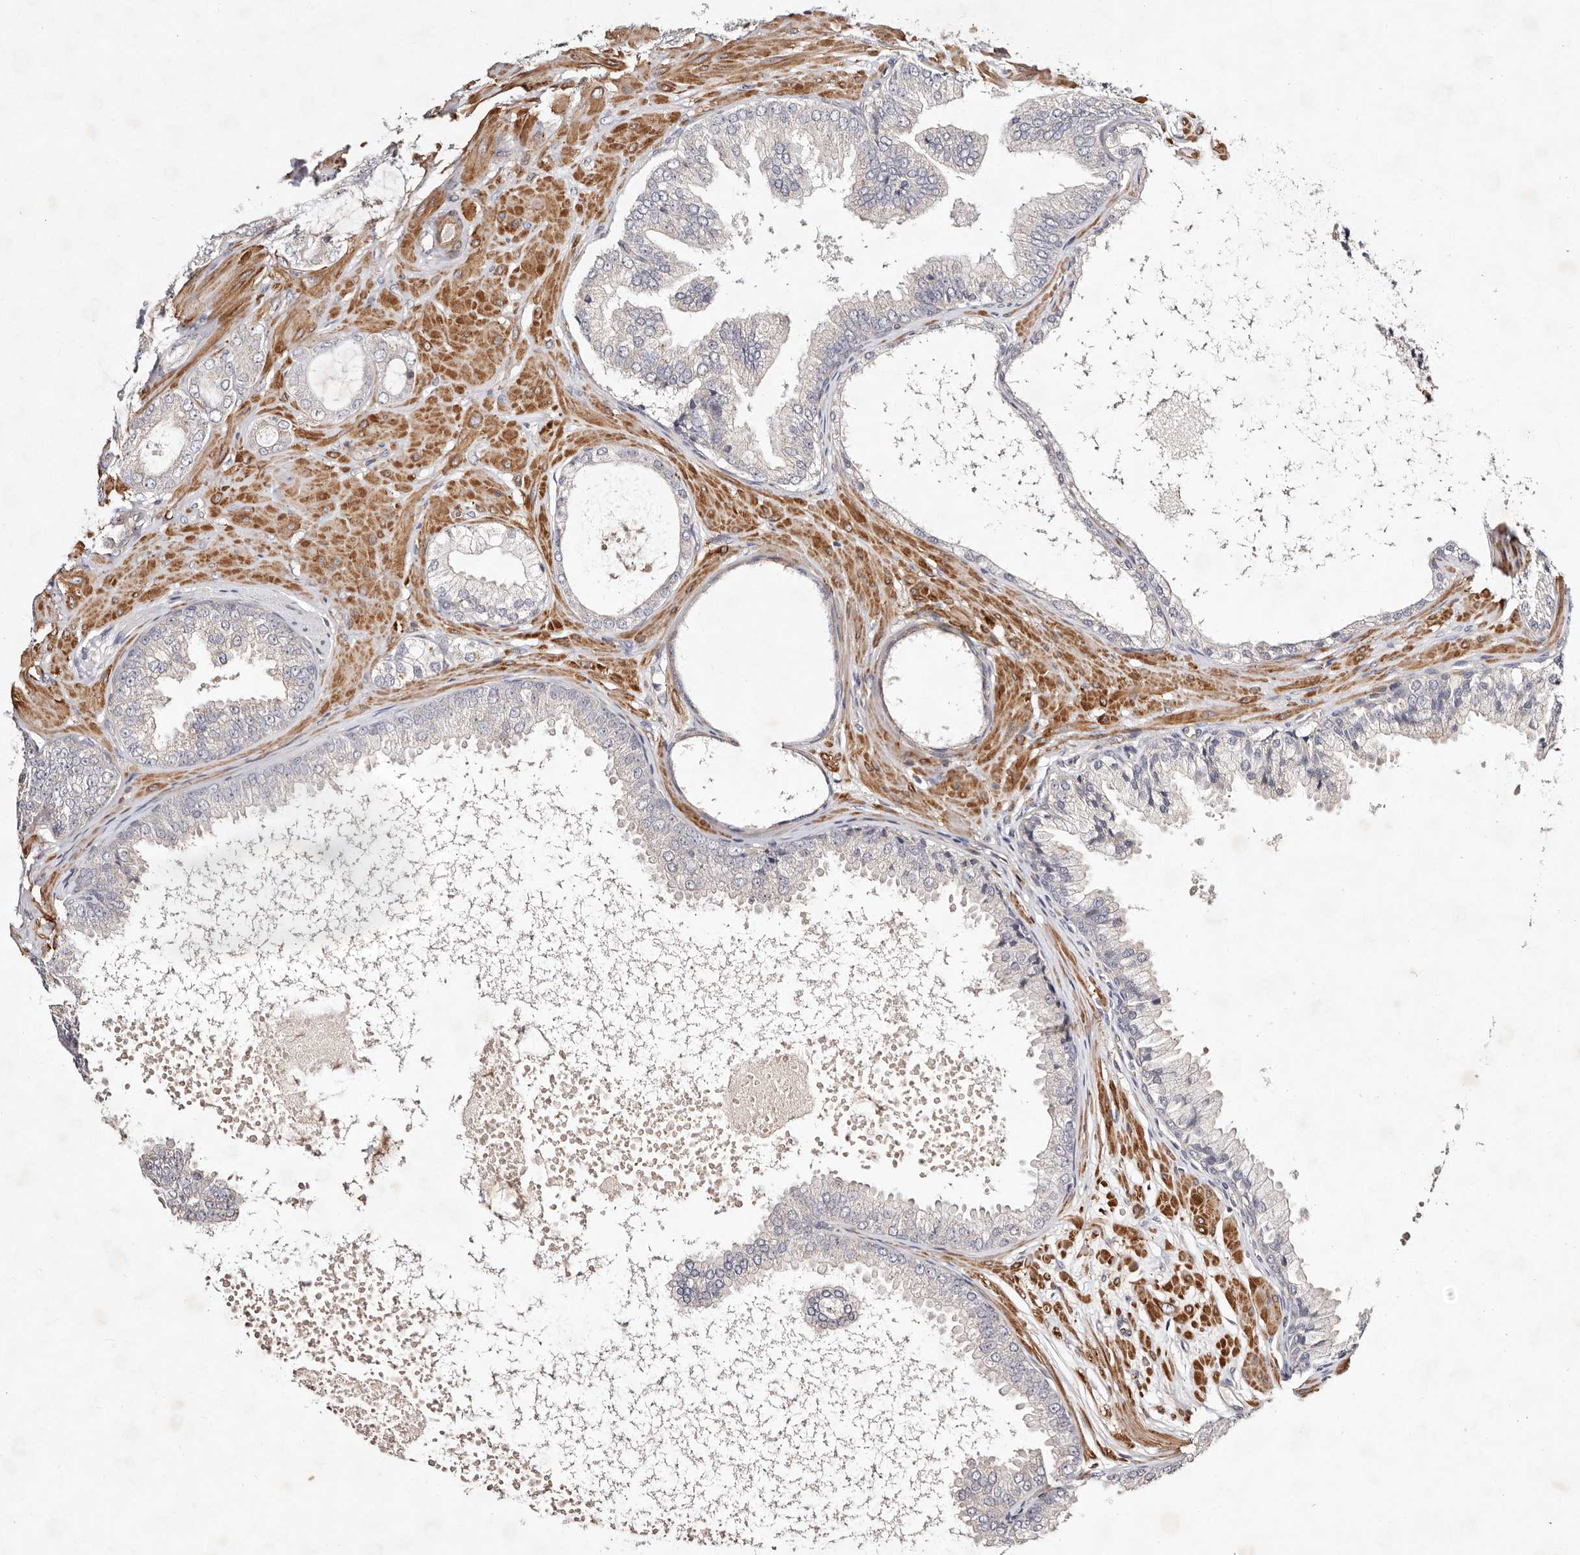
{"staining": {"intensity": "negative", "quantity": "none", "location": "none"}, "tissue": "prostate cancer", "cell_type": "Tumor cells", "image_type": "cancer", "snomed": [{"axis": "morphology", "description": "Adenocarcinoma, Low grade"}, {"axis": "topography", "description": "Prostate"}], "caption": "The immunohistochemistry (IHC) micrograph has no significant staining in tumor cells of adenocarcinoma (low-grade) (prostate) tissue. (Brightfield microscopy of DAB (3,3'-diaminobenzidine) immunohistochemistry at high magnification).", "gene": "MTMR11", "patient": {"sex": "male", "age": 63}}